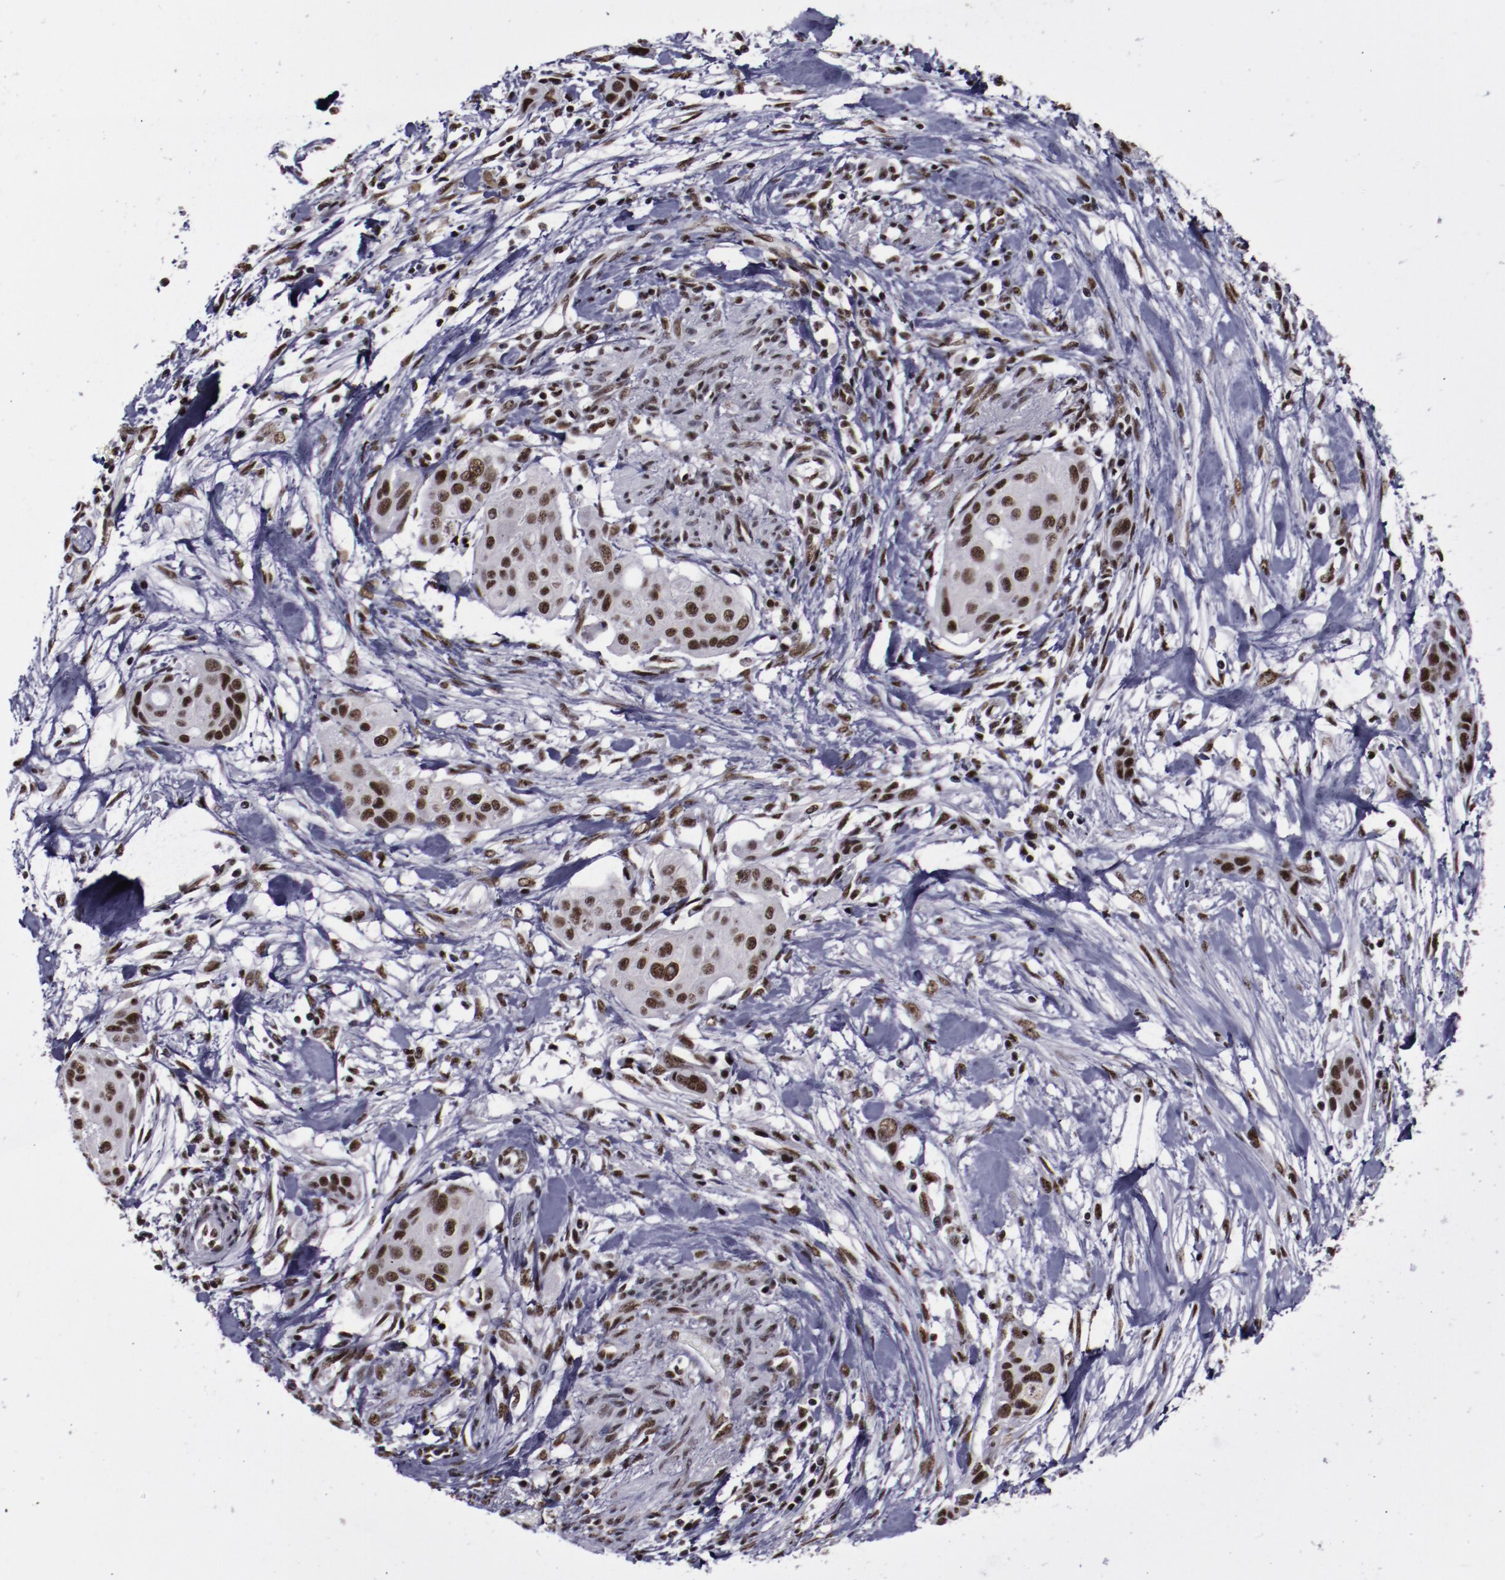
{"staining": {"intensity": "strong", "quantity": ">75%", "location": "nuclear"}, "tissue": "pancreatic cancer", "cell_type": "Tumor cells", "image_type": "cancer", "snomed": [{"axis": "morphology", "description": "Adenocarcinoma, NOS"}, {"axis": "topography", "description": "Pancreas"}], "caption": "Approximately >75% of tumor cells in pancreatic adenocarcinoma show strong nuclear protein expression as visualized by brown immunohistochemical staining.", "gene": "ERH", "patient": {"sex": "female", "age": 60}}